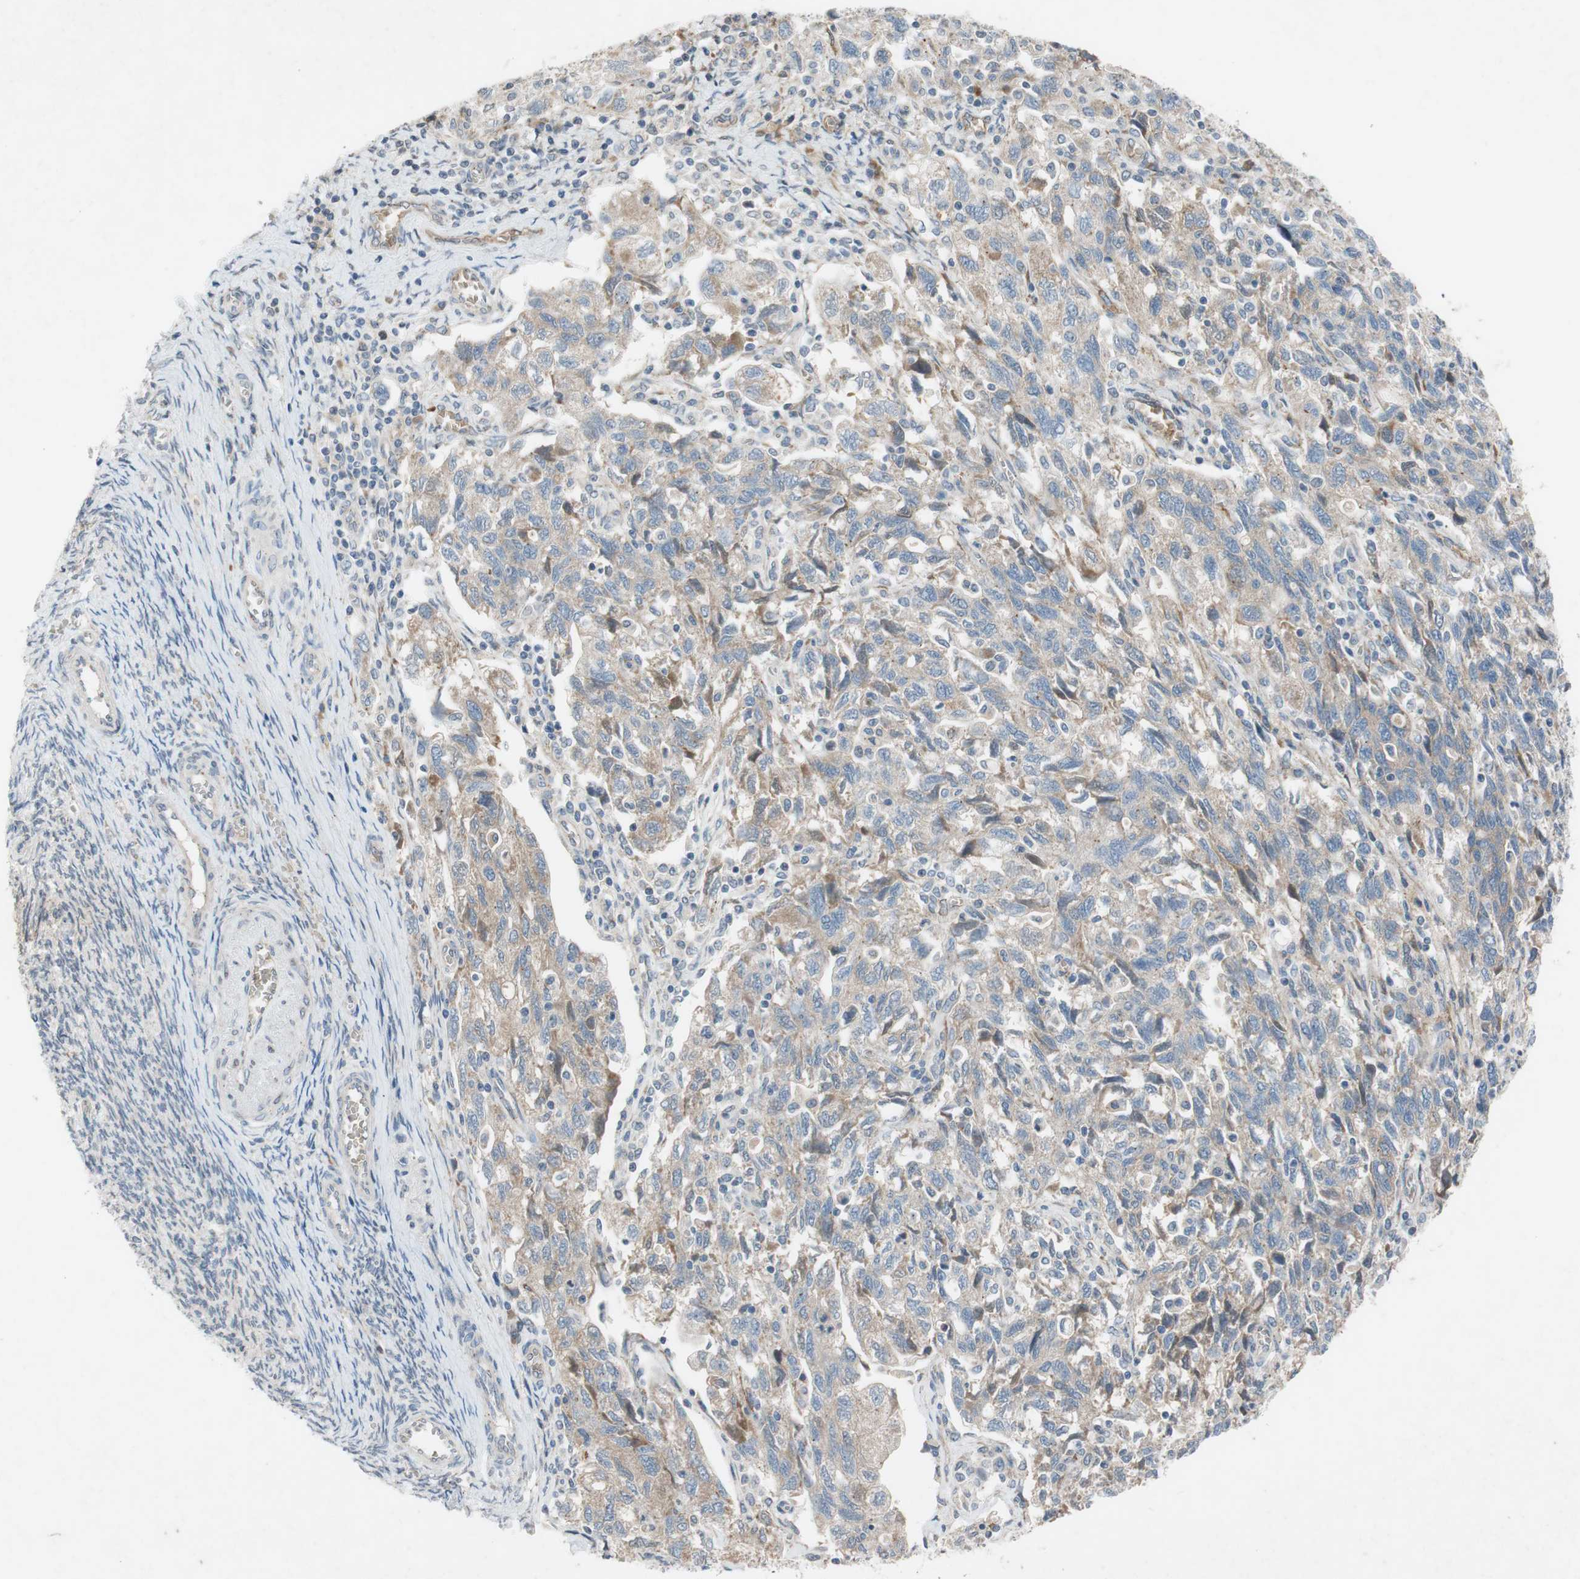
{"staining": {"intensity": "weak", "quantity": ">75%", "location": "cytoplasmic/membranous"}, "tissue": "ovarian cancer", "cell_type": "Tumor cells", "image_type": "cancer", "snomed": [{"axis": "morphology", "description": "Carcinoma, NOS"}, {"axis": "morphology", "description": "Cystadenocarcinoma, serous, NOS"}, {"axis": "topography", "description": "Ovary"}], "caption": "Protein analysis of ovarian cancer tissue displays weak cytoplasmic/membranous expression in approximately >75% of tumor cells.", "gene": "ADD2", "patient": {"sex": "female", "age": 69}}